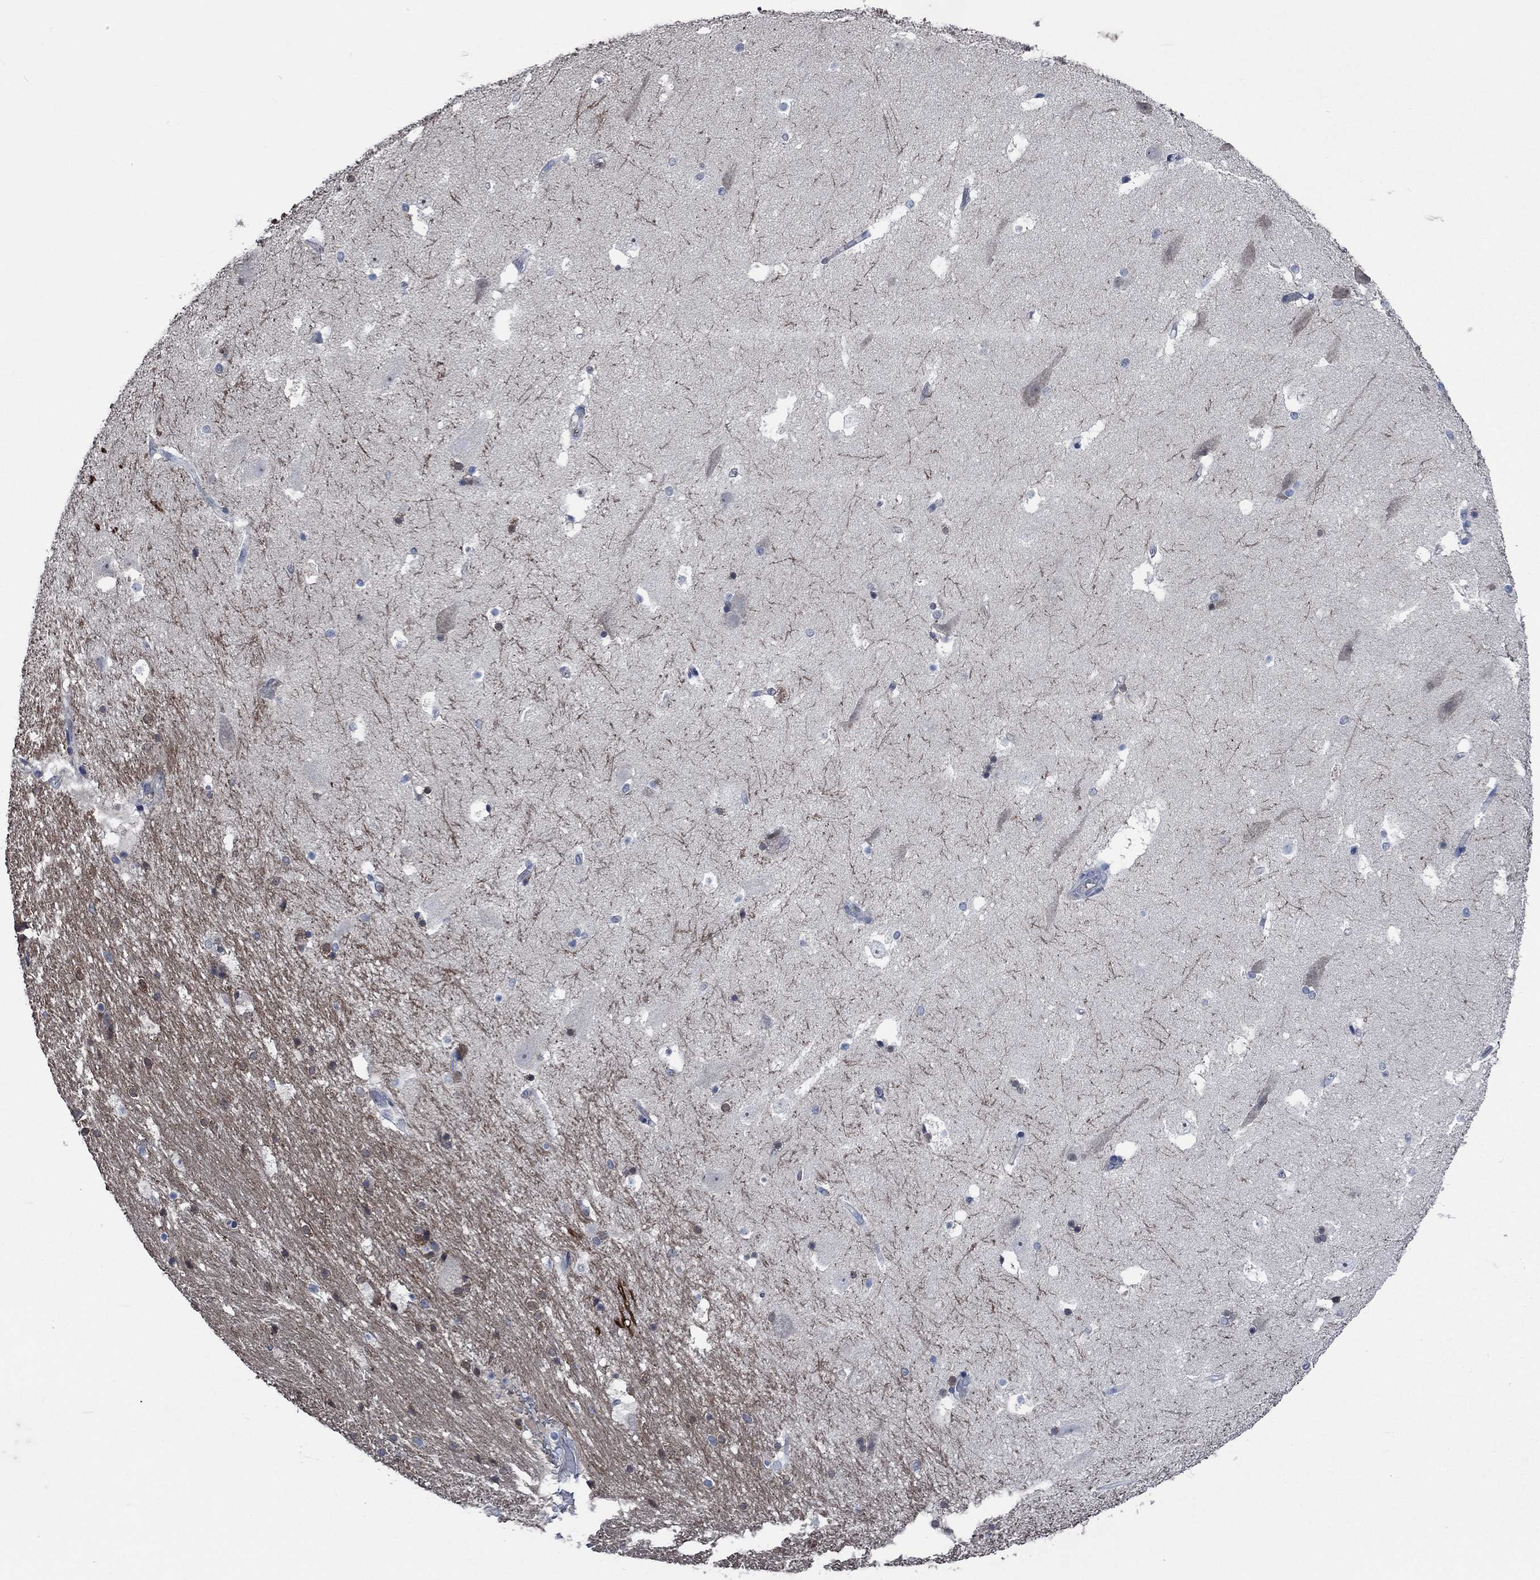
{"staining": {"intensity": "strong", "quantity": "<25%", "location": "cytoplasmic/membranous"}, "tissue": "hippocampus", "cell_type": "Glial cells", "image_type": "normal", "snomed": [{"axis": "morphology", "description": "Normal tissue, NOS"}, {"axis": "topography", "description": "Hippocampus"}], "caption": "This histopathology image demonstrates immunohistochemistry staining of normal hippocampus, with medium strong cytoplasmic/membranous positivity in about <25% of glial cells.", "gene": "OBSCN", "patient": {"sex": "male", "age": 51}}